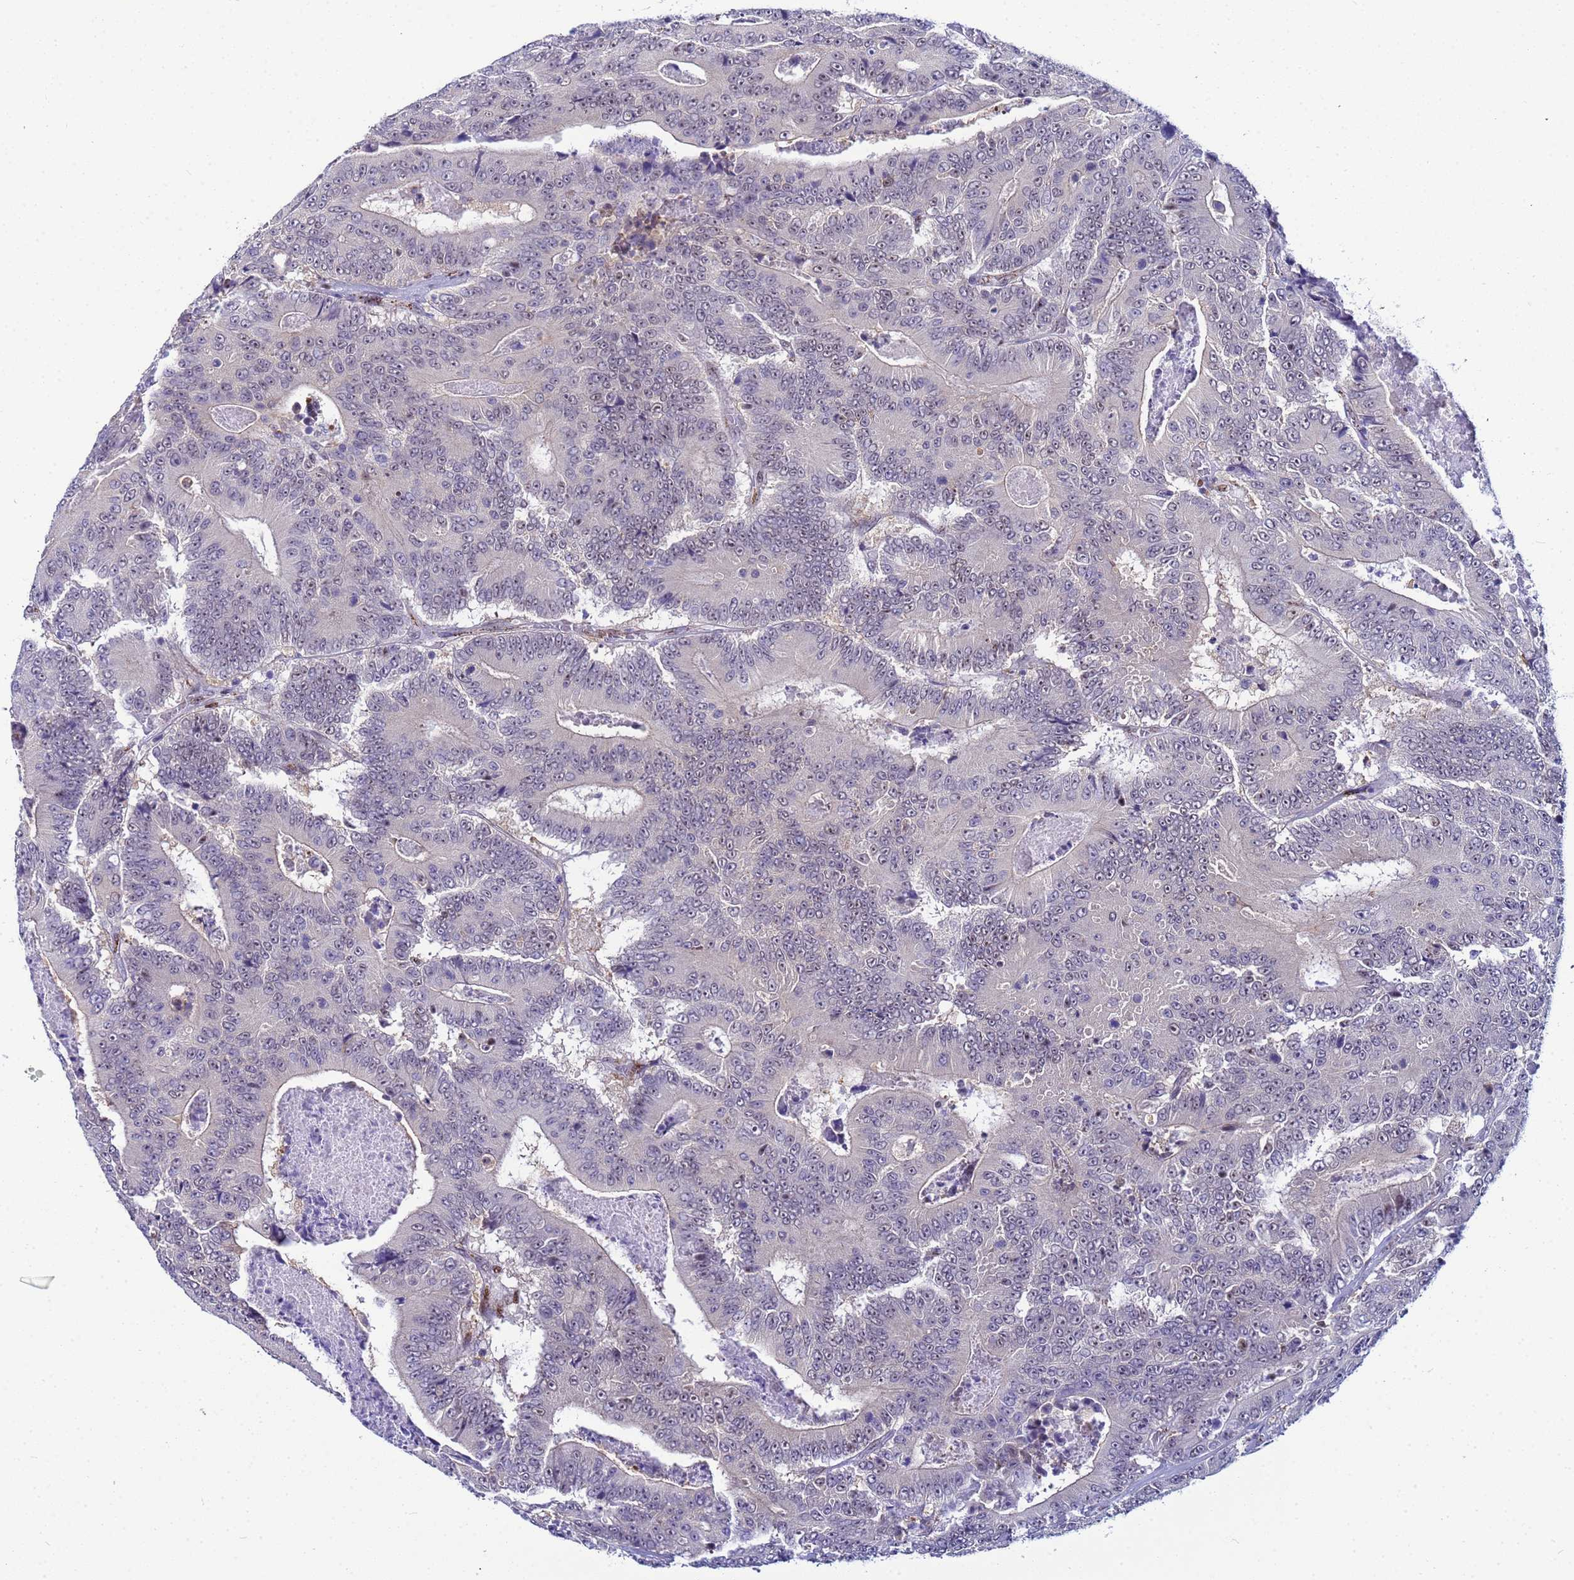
{"staining": {"intensity": "negative", "quantity": "none", "location": "none"}, "tissue": "colorectal cancer", "cell_type": "Tumor cells", "image_type": "cancer", "snomed": [{"axis": "morphology", "description": "Adenocarcinoma, NOS"}, {"axis": "topography", "description": "Colon"}], "caption": "A high-resolution image shows immunohistochemistry staining of adenocarcinoma (colorectal), which reveals no significant positivity in tumor cells. The staining was performed using DAB to visualize the protein expression in brown, while the nuclei were stained in blue with hematoxylin (Magnification: 20x).", "gene": "SLC25A37", "patient": {"sex": "male", "age": 83}}